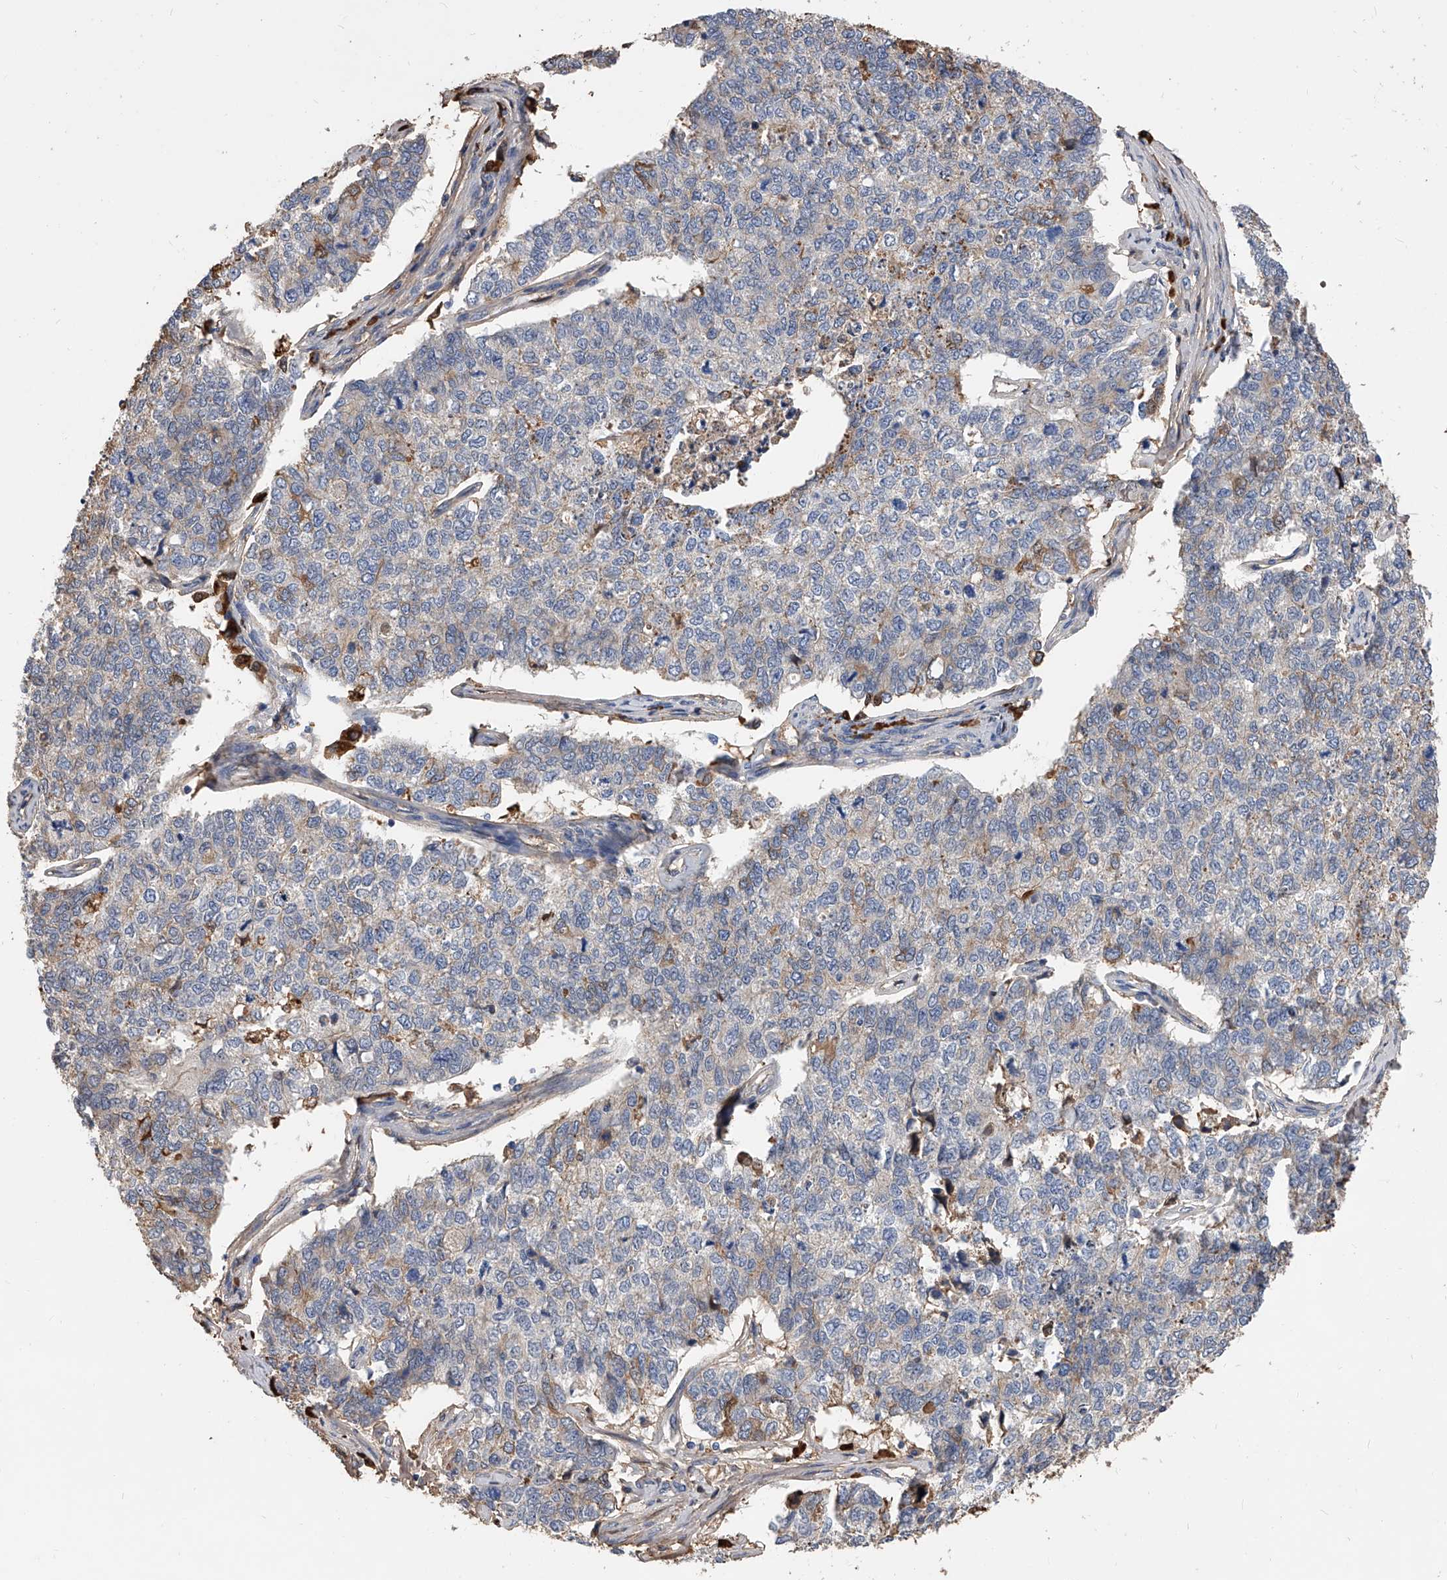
{"staining": {"intensity": "weak", "quantity": "<25%", "location": "cytoplasmic/membranous"}, "tissue": "cervical cancer", "cell_type": "Tumor cells", "image_type": "cancer", "snomed": [{"axis": "morphology", "description": "Squamous cell carcinoma, NOS"}, {"axis": "topography", "description": "Cervix"}], "caption": "Cervical cancer was stained to show a protein in brown. There is no significant positivity in tumor cells. (DAB (3,3'-diaminobenzidine) IHC with hematoxylin counter stain).", "gene": "ZNF25", "patient": {"sex": "female", "age": 63}}